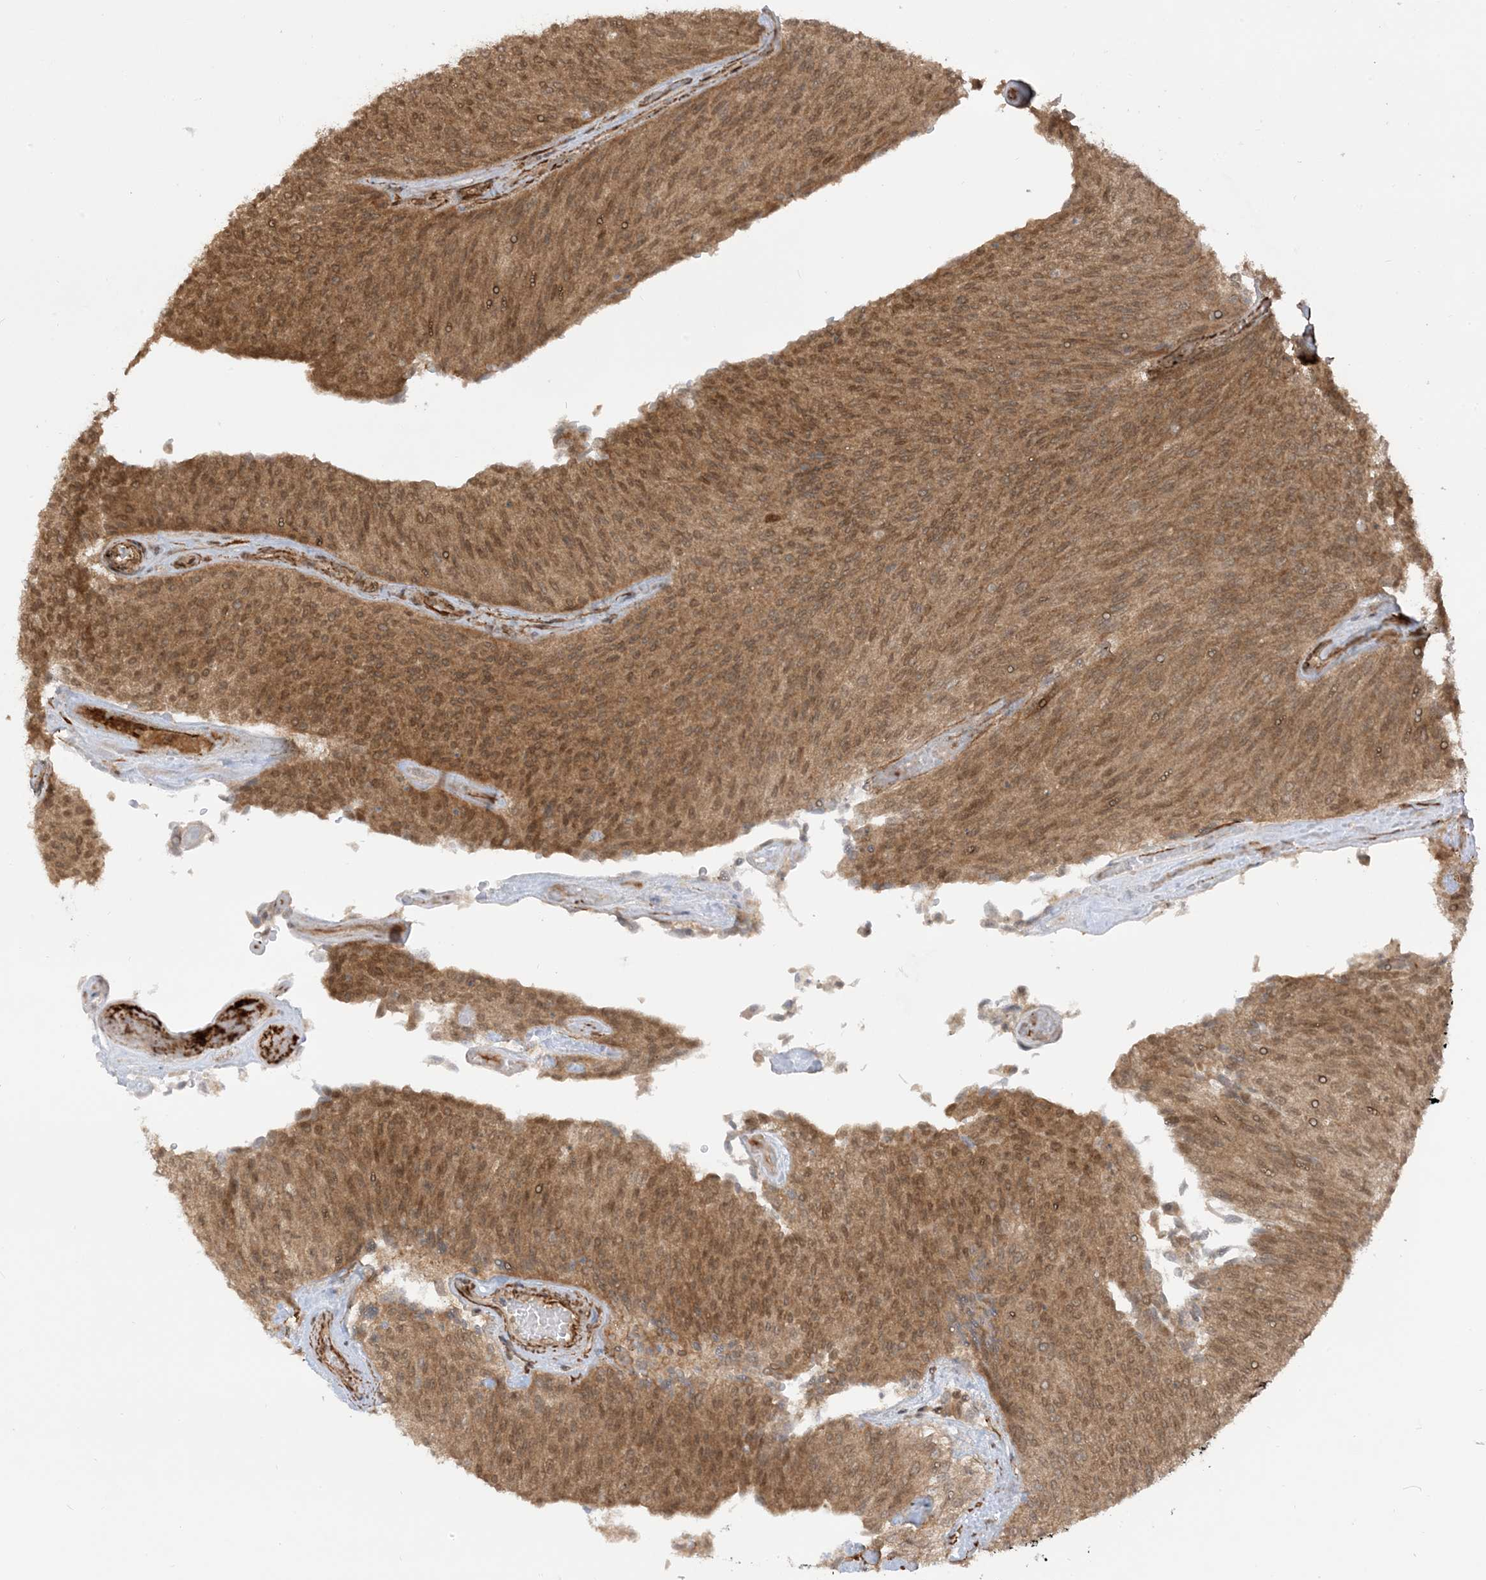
{"staining": {"intensity": "moderate", "quantity": ">75%", "location": "cytoplasmic/membranous,nuclear"}, "tissue": "urothelial cancer", "cell_type": "Tumor cells", "image_type": "cancer", "snomed": [{"axis": "morphology", "description": "Urothelial carcinoma, Low grade"}, {"axis": "topography", "description": "Urinary bladder"}], "caption": "Immunohistochemical staining of human low-grade urothelial carcinoma shows medium levels of moderate cytoplasmic/membranous and nuclear positivity in about >75% of tumor cells. The staining was performed using DAB, with brown indicating positive protein expression. Nuclei are stained blue with hematoxylin.", "gene": "TBCC", "patient": {"sex": "female", "age": 79}}